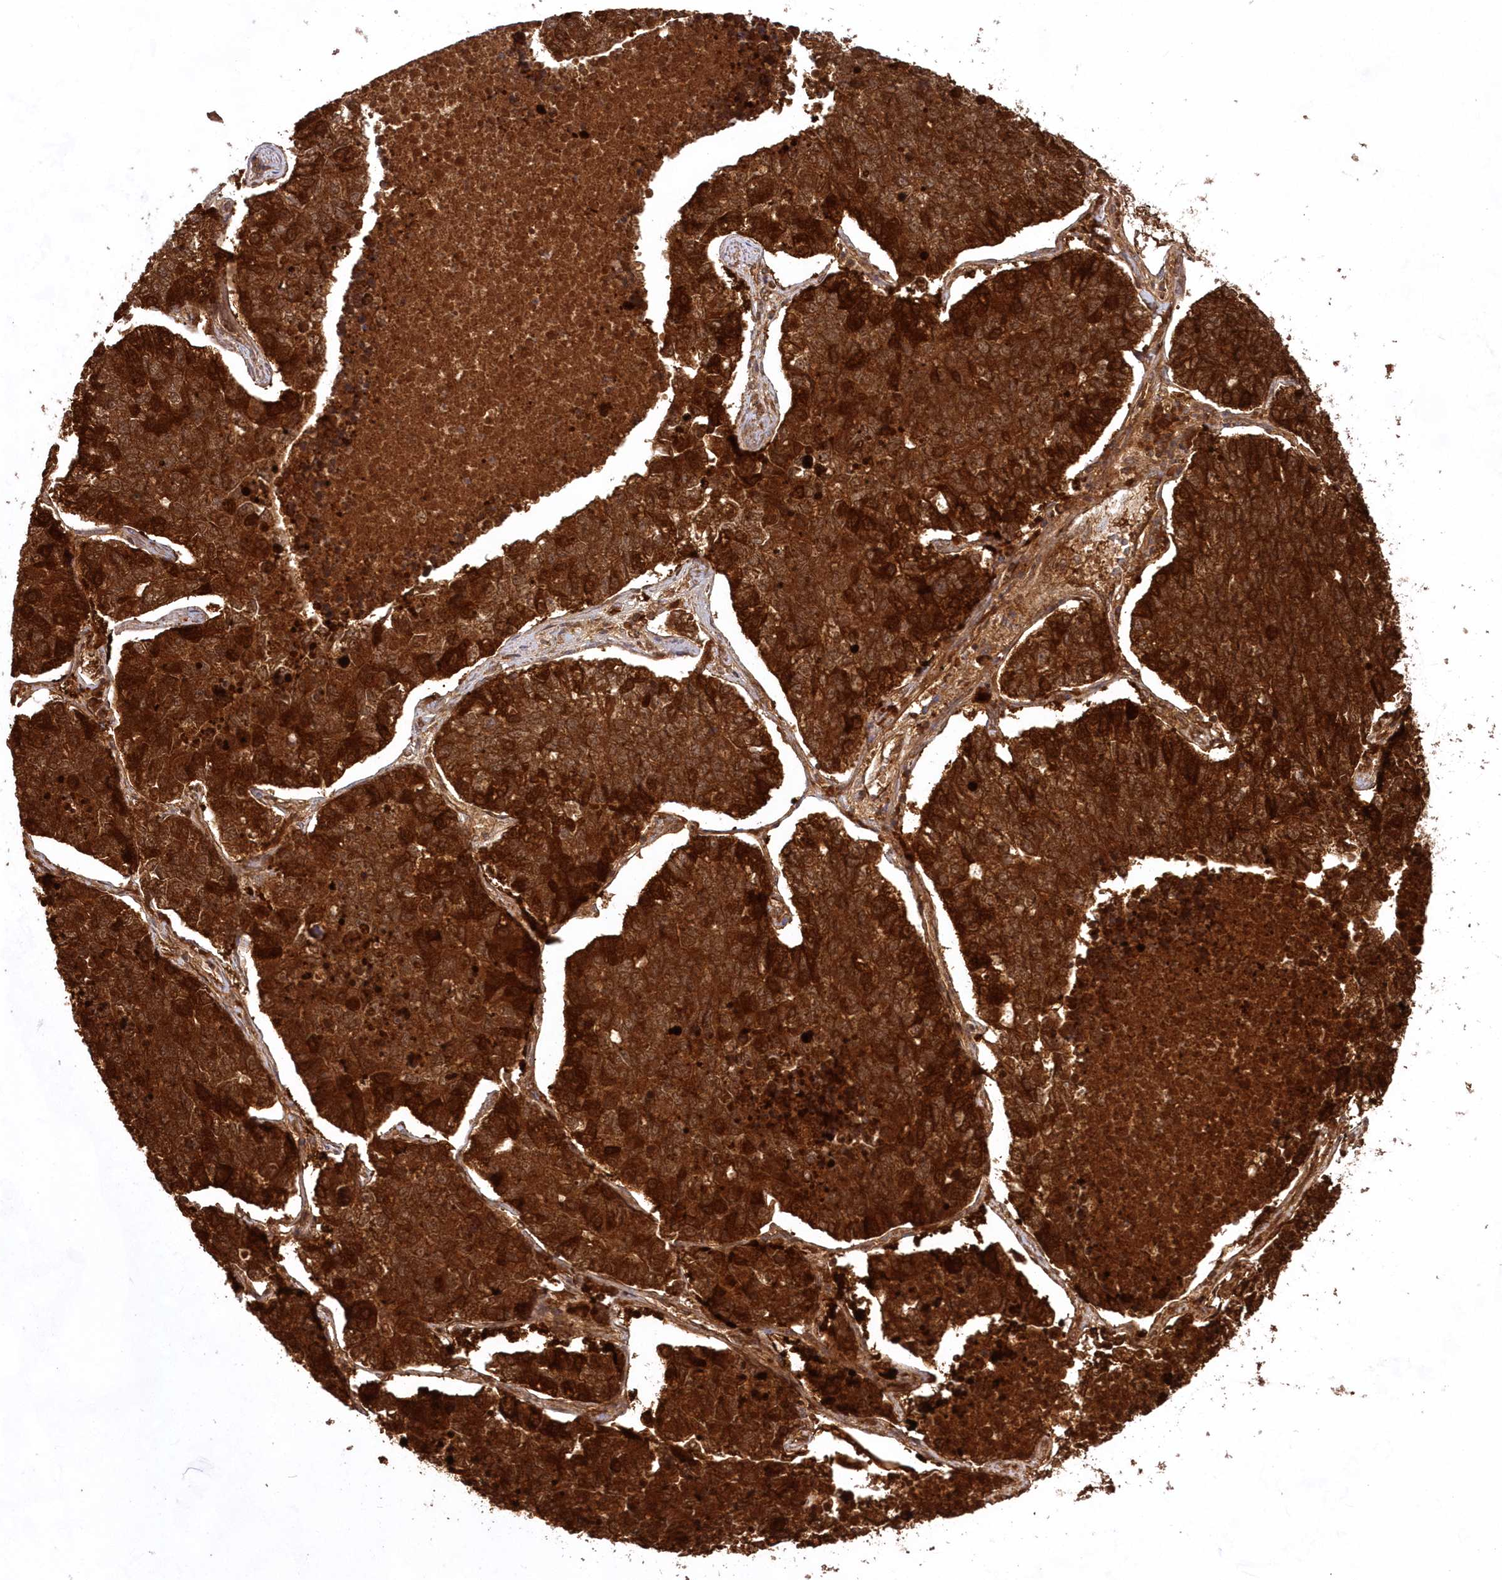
{"staining": {"intensity": "strong", "quantity": ">75%", "location": "cytoplasmic/membranous"}, "tissue": "lung cancer", "cell_type": "Tumor cells", "image_type": "cancer", "snomed": [{"axis": "morphology", "description": "Adenocarcinoma, NOS"}, {"axis": "topography", "description": "Lung"}], "caption": "A brown stain labels strong cytoplasmic/membranous expression of a protein in human lung cancer tumor cells.", "gene": "IMPA1", "patient": {"sex": "male", "age": 49}}